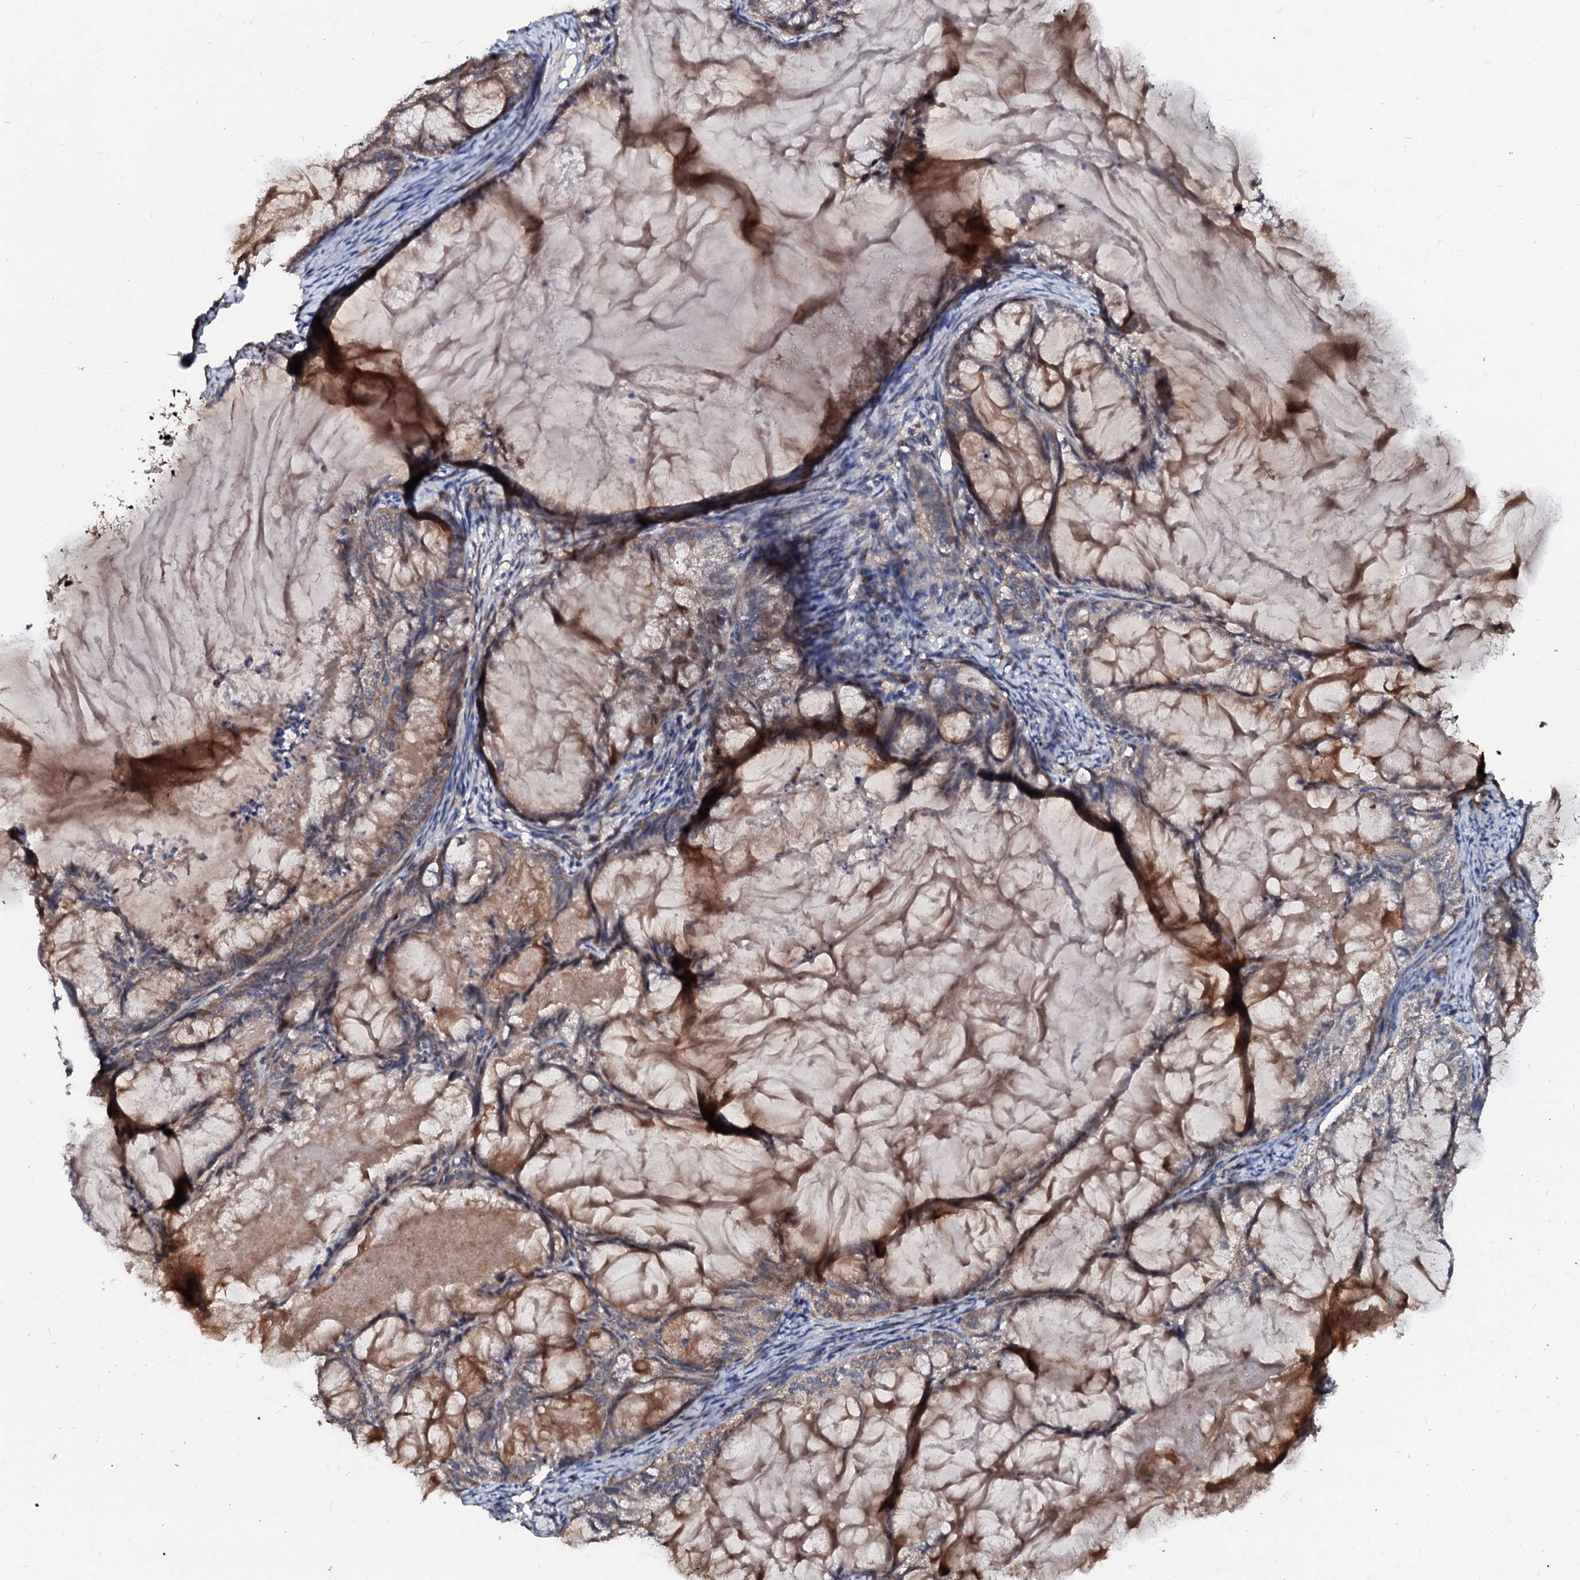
{"staining": {"intensity": "weak", "quantity": ">75%", "location": "cytoplasmic/membranous"}, "tissue": "endometrial cancer", "cell_type": "Tumor cells", "image_type": "cancer", "snomed": [{"axis": "morphology", "description": "Adenocarcinoma, NOS"}, {"axis": "topography", "description": "Endometrium"}], "caption": "High-power microscopy captured an immunohistochemistry (IHC) histopathology image of endometrial cancer (adenocarcinoma), revealing weak cytoplasmic/membranous expression in about >75% of tumor cells.", "gene": "EXTL1", "patient": {"sex": "female", "age": 86}}